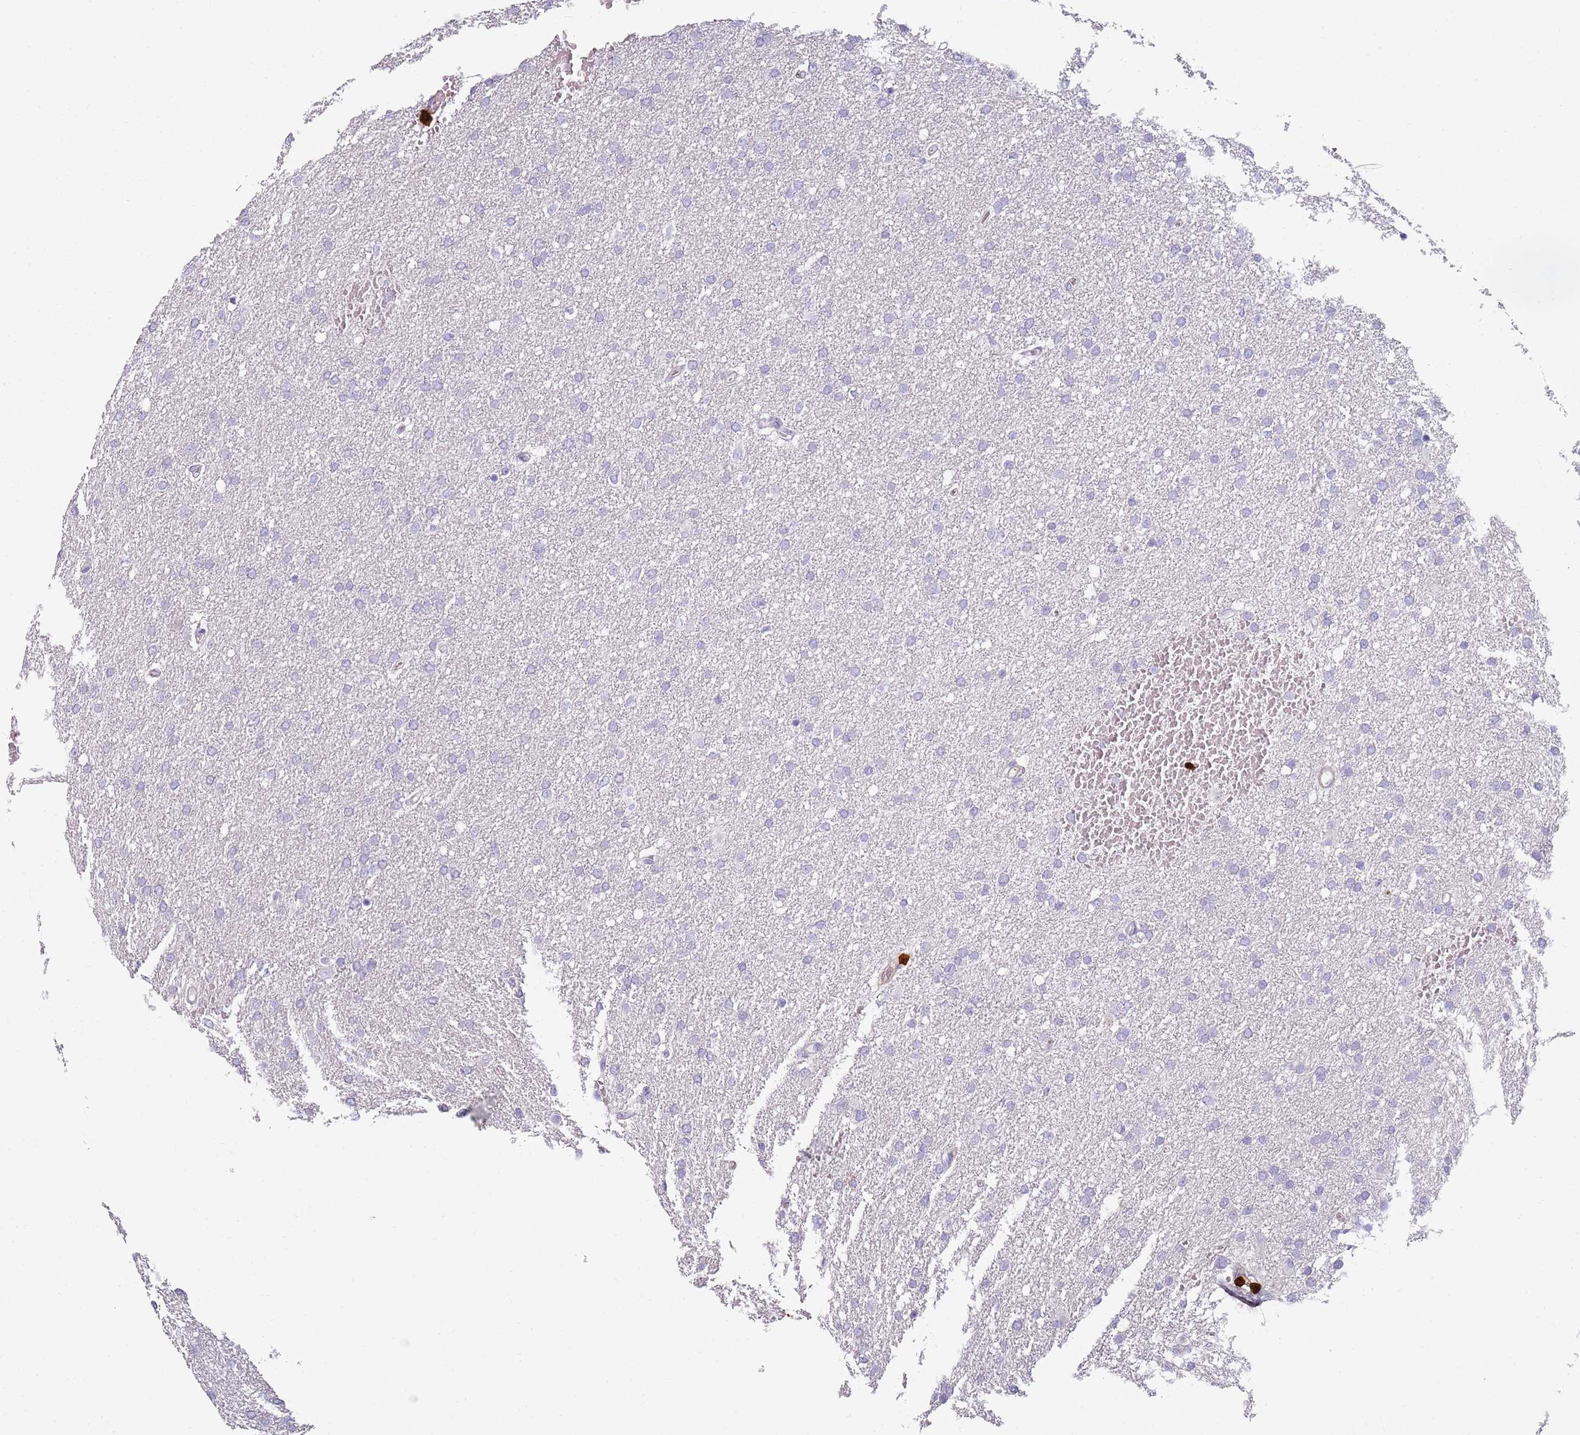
{"staining": {"intensity": "negative", "quantity": "none", "location": "none"}, "tissue": "glioma", "cell_type": "Tumor cells", "image_type": "cancer", "snomed": [{"axis": "morphology", "description": "Glioma, malignant, High grade"}, {"axis": "topography", "description": "Cerebral cortex"}], "caption": "Immunohistochemistry (IHC) histopathology image of human malignant high-grade glioma stained for a protein (brown), which shows no expression in tumor cells.", "gene": "S100A4", "patient": {"sex": "female", "age": 36}}